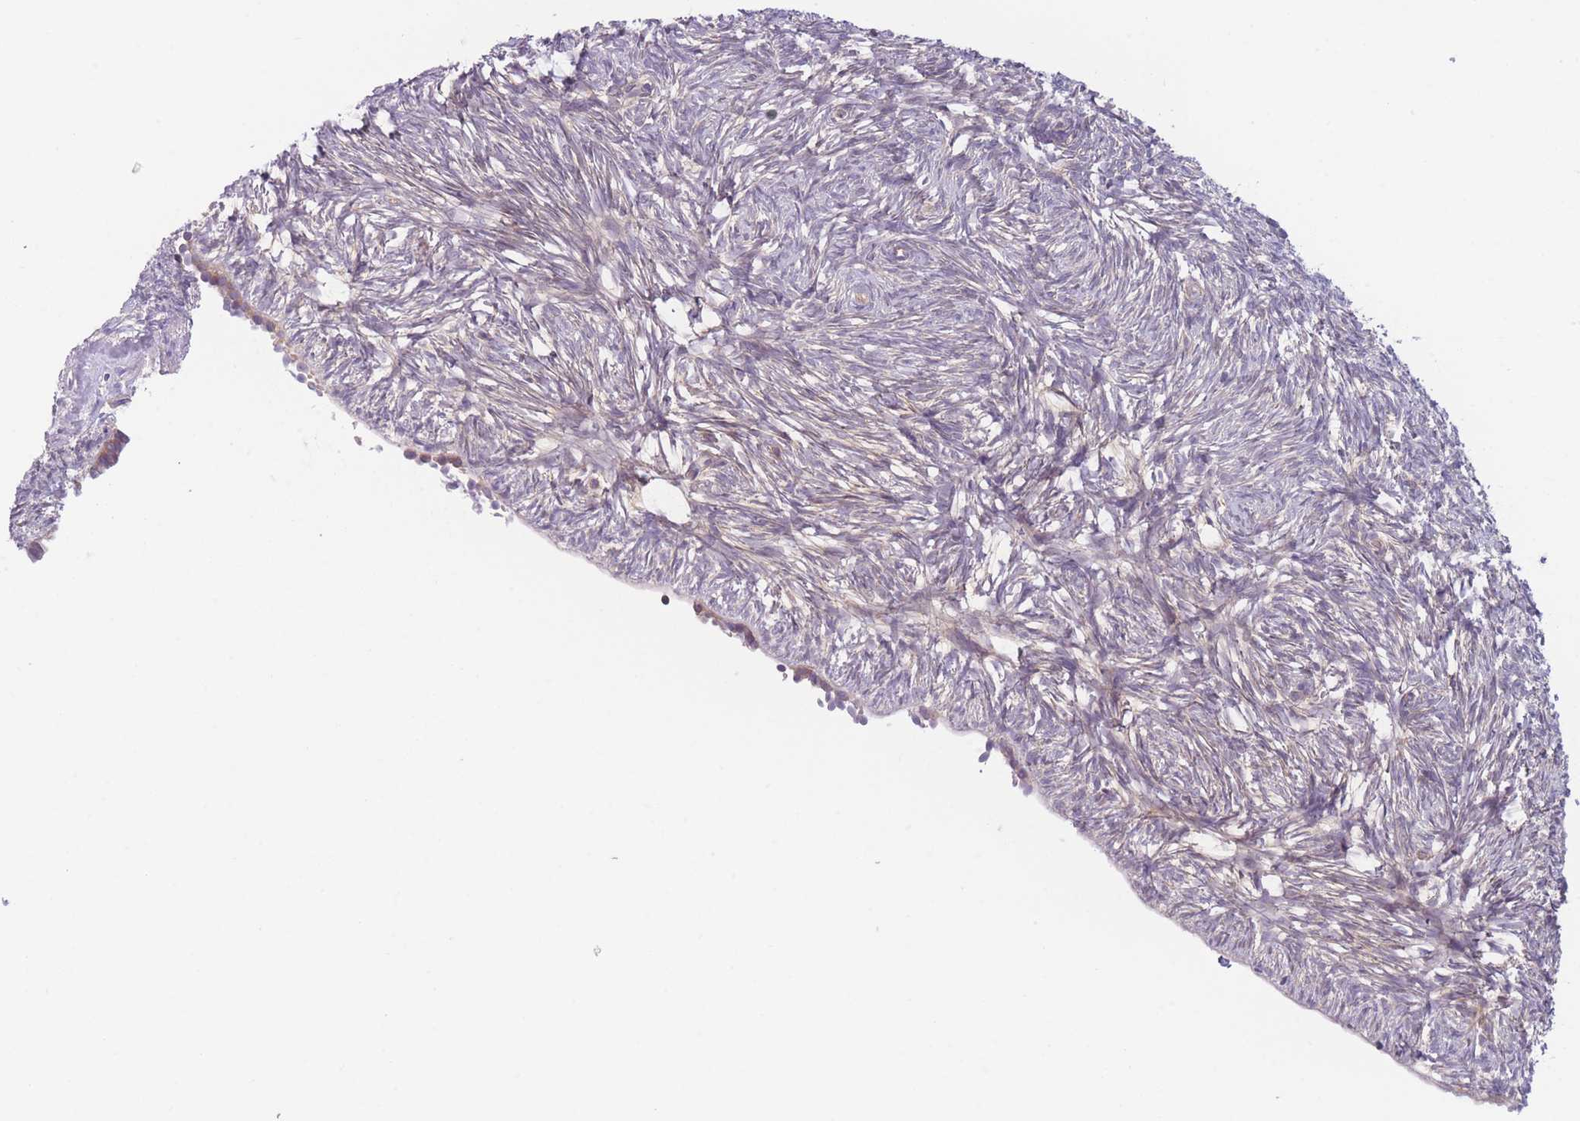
{"staining": {"intensity": "weak", "quantity": "25%-75%", "location": "cytoplasmic/membranous"}, "tissue": "ovary", "cell_type": "Ovarian stroma cells", "image_type": "normal", "snomed": [{"axis": "morphology", "description": "Normal tissue, NOS"}, {"axis": "topography", "description": "Ovary"}], "caption": "Protein expression analysis of benign human ovary reveals weak cytoplasmic/membranous positivity in approximately 25%-75% of ovarian stroma cells.", "gene": "WDR93", "patient": {"sex": "female", "age": 51}}